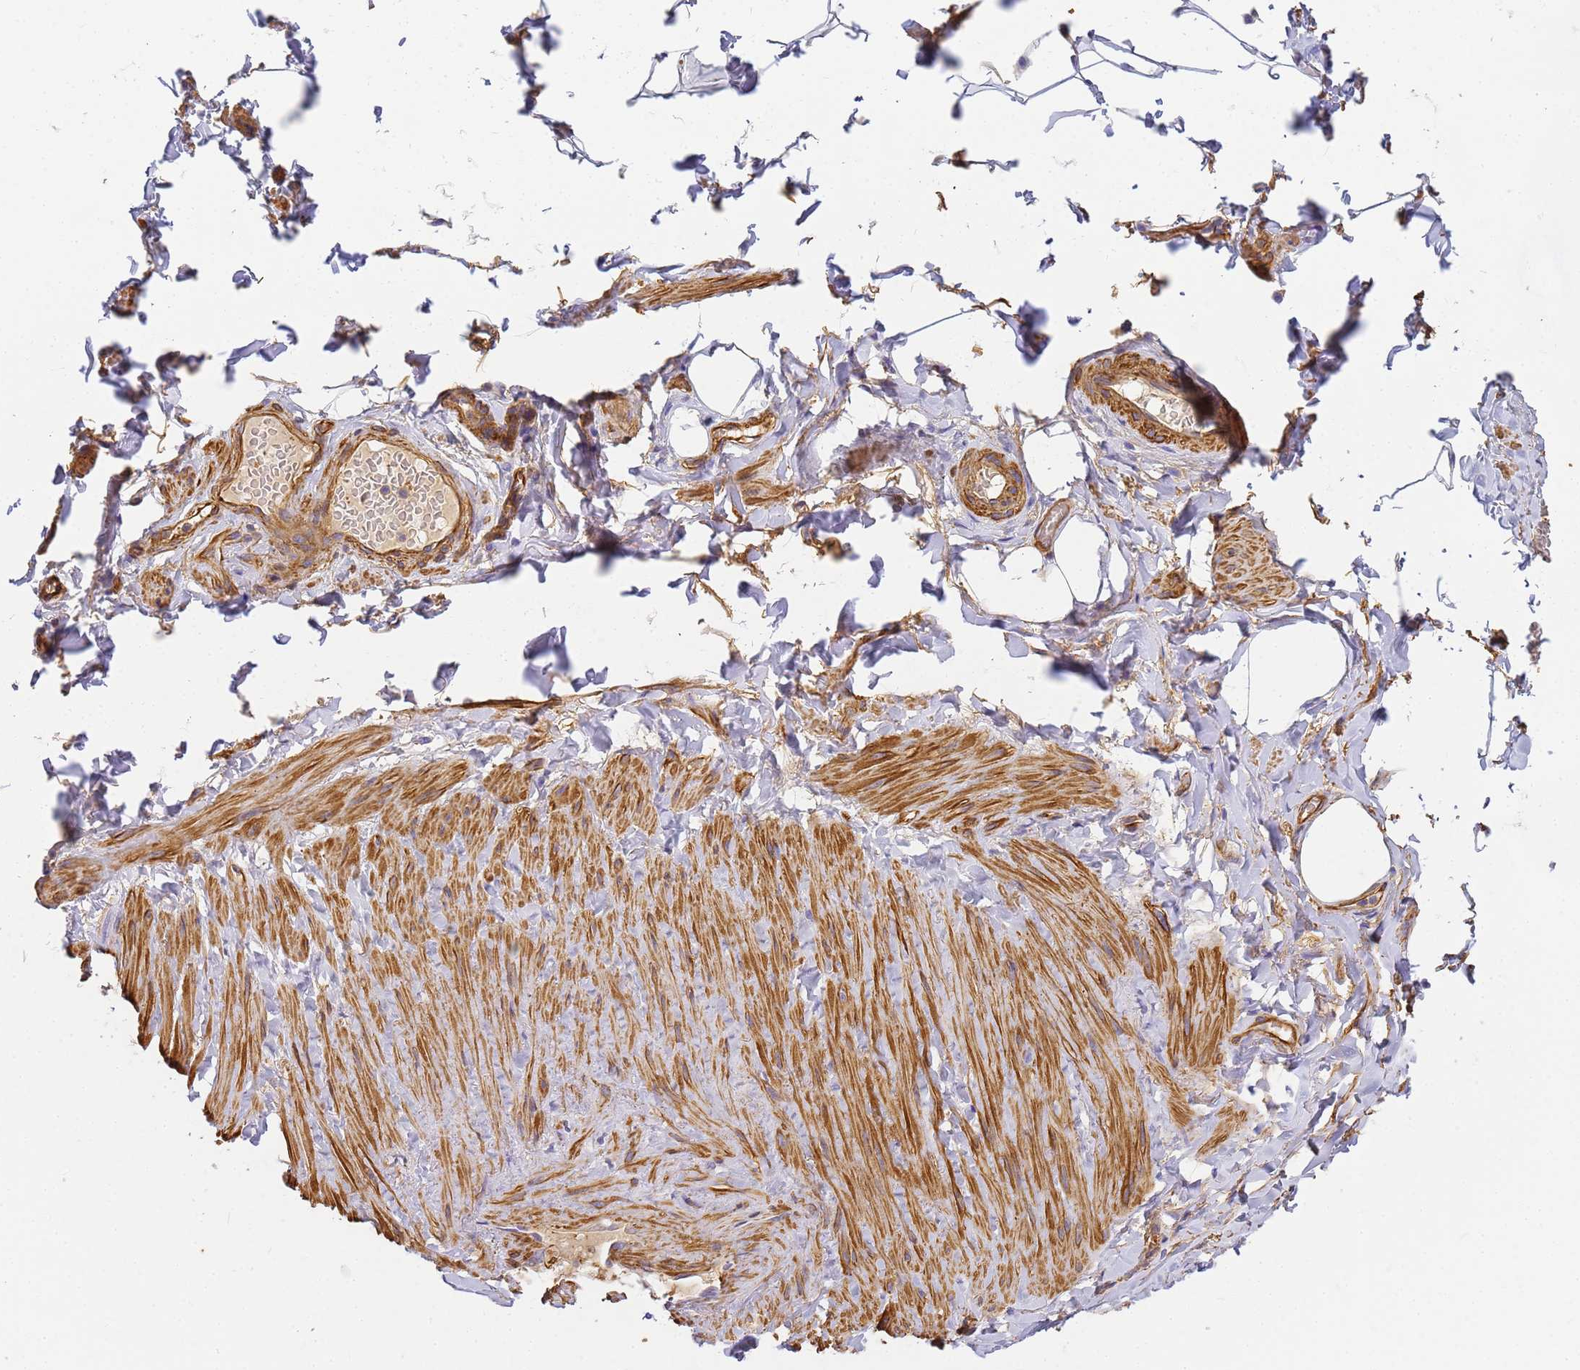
{"staining": {"intensity": "negative", "quantity": "none", "location": "none"}, "tissue": "adipose tissue", "cell_type": "Adipocytes", "image_type": "normal", "snomed": [{"axis": "morphology", "description": "Normal tissue, NOS"}, {"axis": "topography", "description": "Soft tissue"}, {"axis": "topography", "description": "Vascular tissue"}], "caption": "Immunohistochemistry of benign adipose tissue exhibits no expression in adipocytes. (Brightfield microscopy of DAB IHC at high magnification).", "gene": "MYL10", "patient": {"sex": "male", "age": 54}}